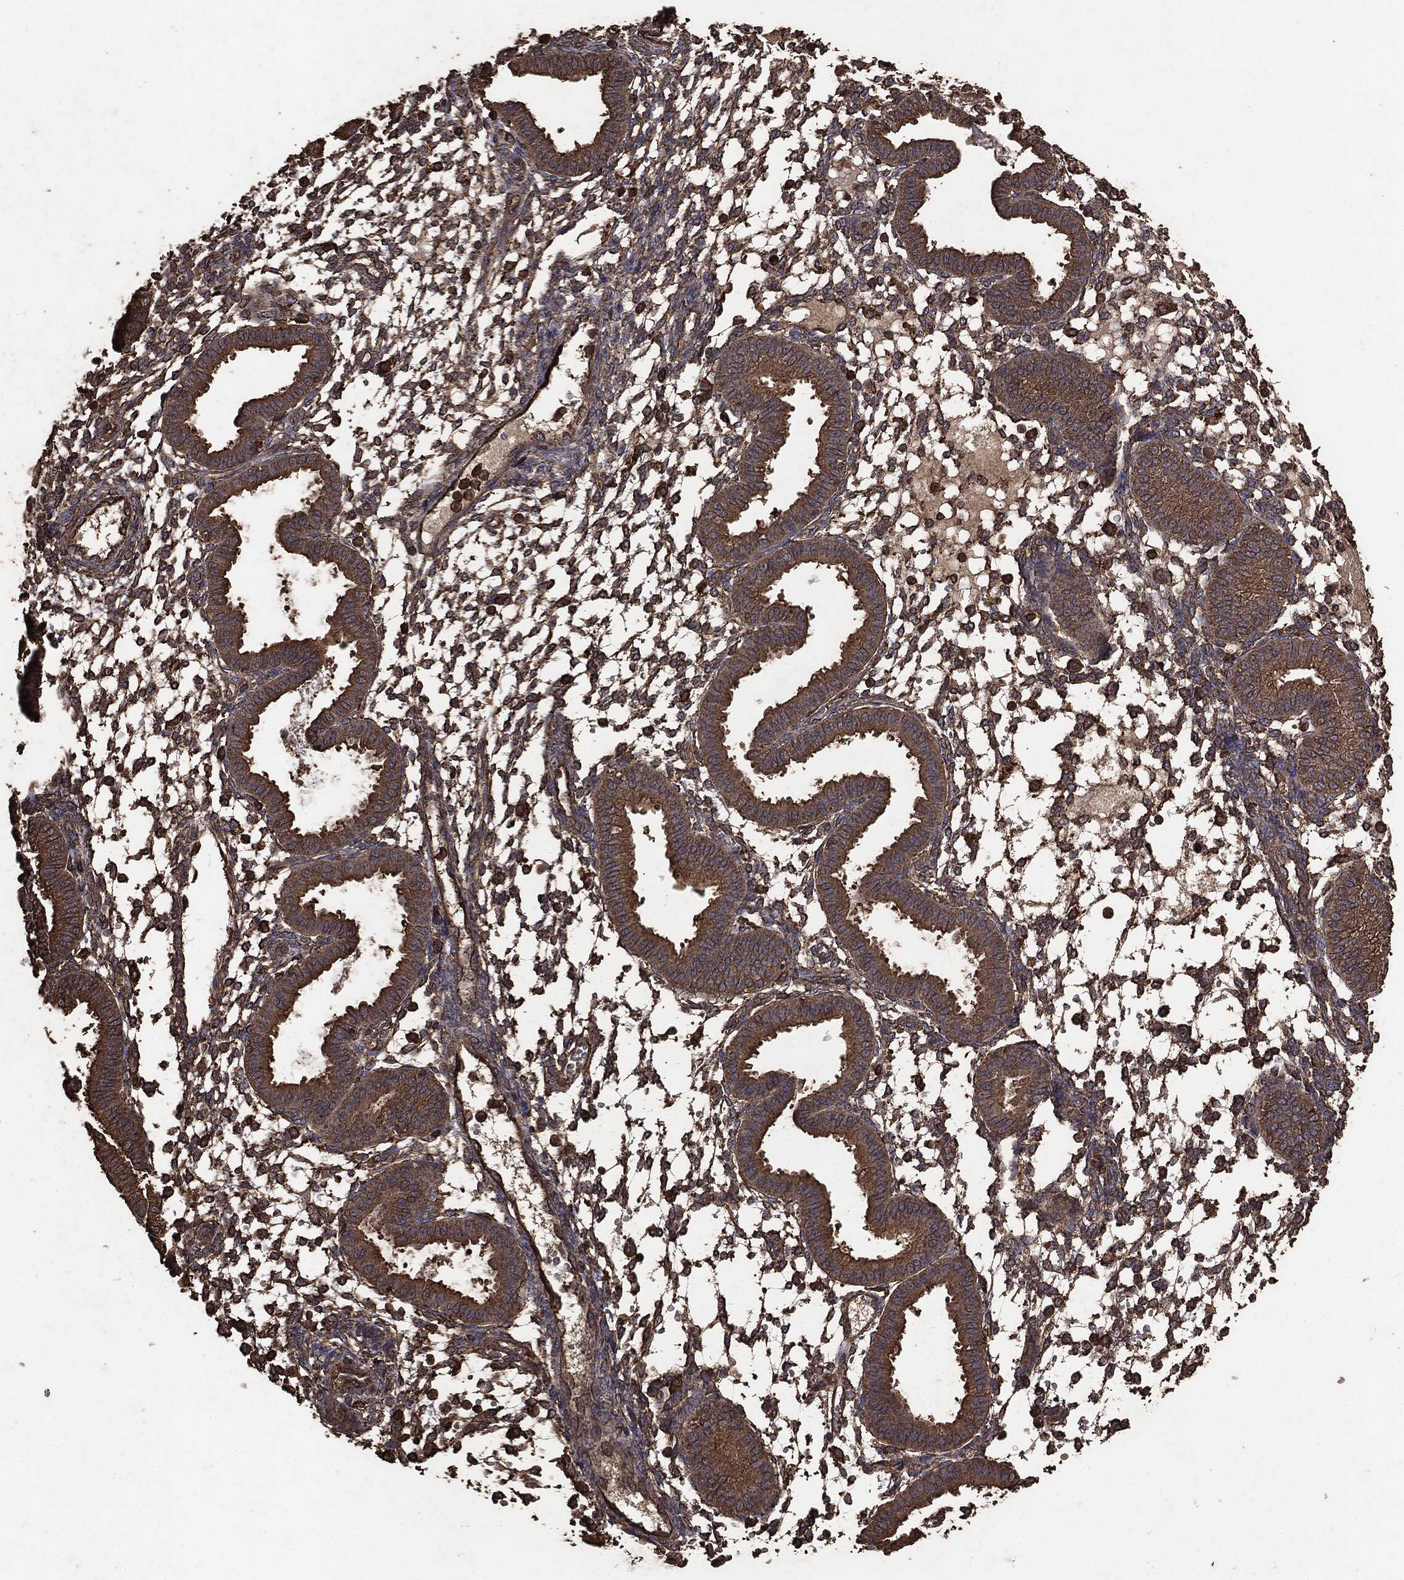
{"staining": {"intensity": "moderate", "quantity": ">75%", "location": "cytoplasmic/membranous"}, "tissue": "endometrium", "cell_type": "Cells in endometrial stroma", "image_type": "normal", "snomed": [{"axis": "morphology", "description": "Normal tissue, NOS"}, {"axis": "topography", "description": "Endometrium"}], "caption": "Endometrium was stained to show a protein in brown. There is medium levels of moderate cytoplasmic/membranous staining in approximately >75% of cells in endometrial stroma. The protein of interest is stained brown, and the nuclei are stained in blue (DAB IHC with brightfield microscopy, high magnification).", "gene": "MTOR", "patient": {"sex": "female", "age": 43}}